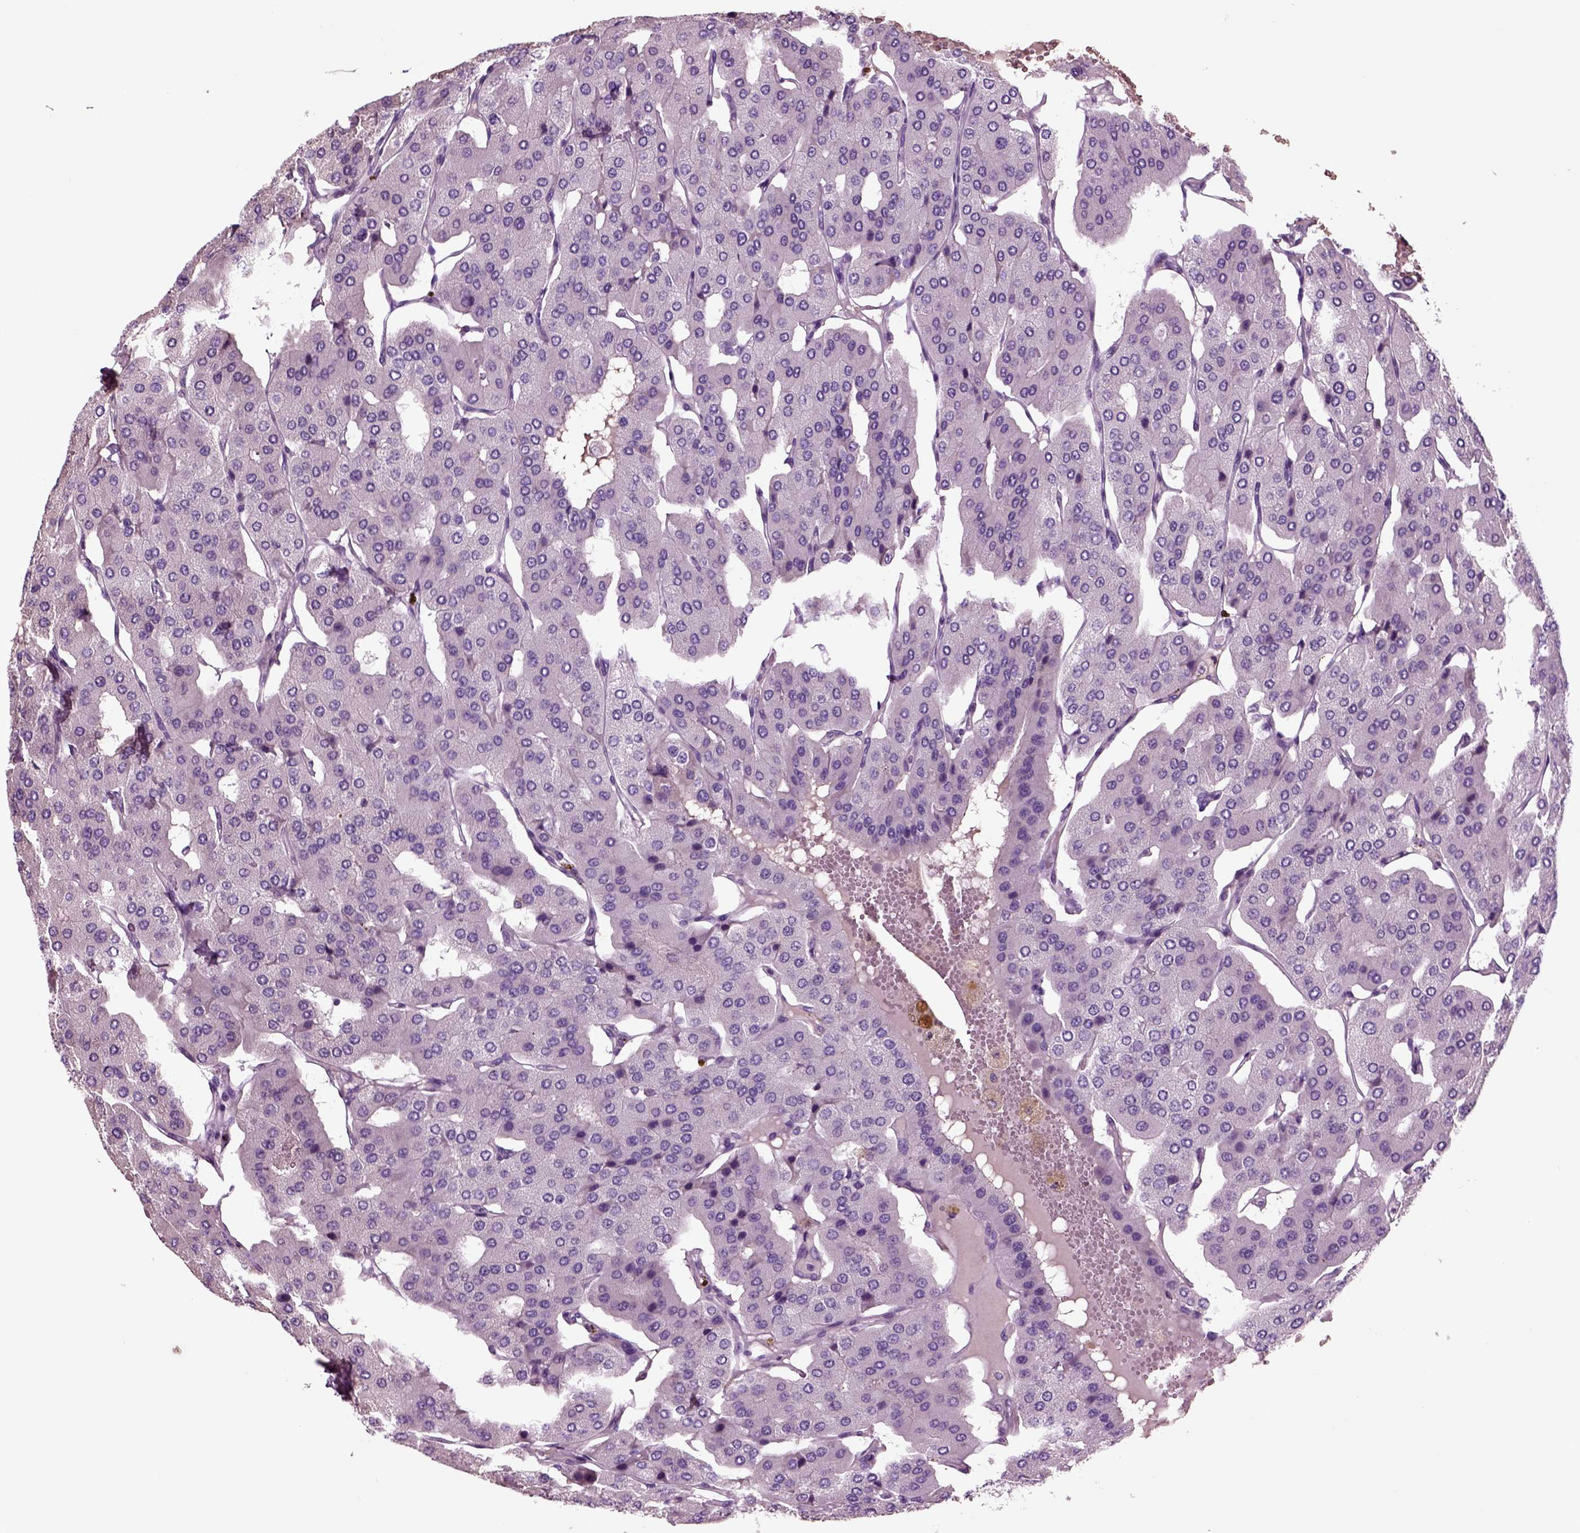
{"staining": {"intensity": "negative", "quantity": "none", "location": "none"}, "tissue": "parathyroid gland", "cell_type": "Glandular cells", "image_type": "normal", "snomed": [{"axis": "morphology", "description": "Normal tissue, NOS"}, {"axis": "morphology", "description": "Adenoma, NOS"}, {"axis": "topography", "description": "Parathyroid gland"}], "caption": "A photomicrograph of parathyroid gland stained for a protein displays no brown staining in glandular cells. (DAB IHC with hematoxylin counter stain).", "gene": "CHGB", "patient": {"sex": "female", "age": 86}}